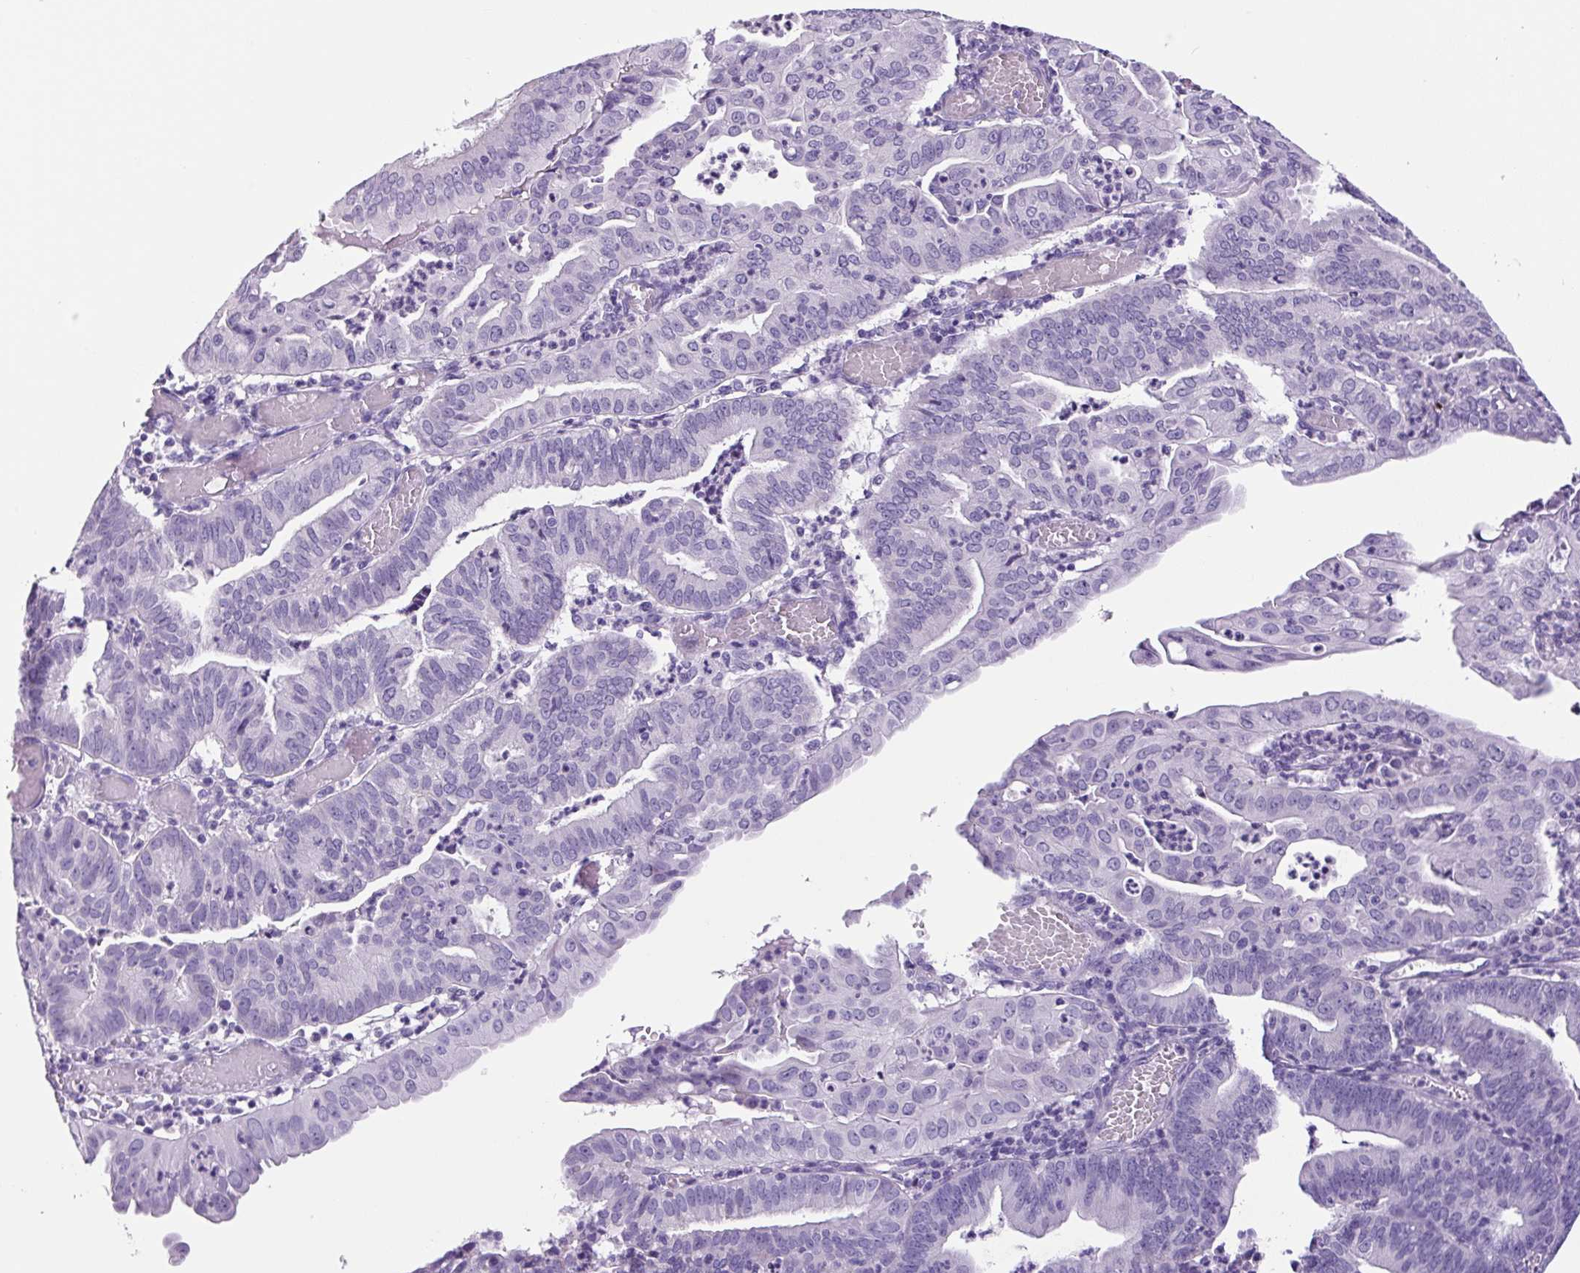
{"staining": {"intensity": "negative", "quantity": "none", "location": "none"}, "tissue": "endometrial cancer", "cell_type": "Tumor cells", "image_type": "cancer", "snomed": [{"axis": "morphology", "description": "Adenocarcinoma, NOS"}, {"axis": "topography", "description": "Endometrium"}], "caption": "The IHC image has no significant staining in tumor cells of endometrial cancer tissue.", "gene": "CHGA", "patient": {"sex": "female", "age": 60}}